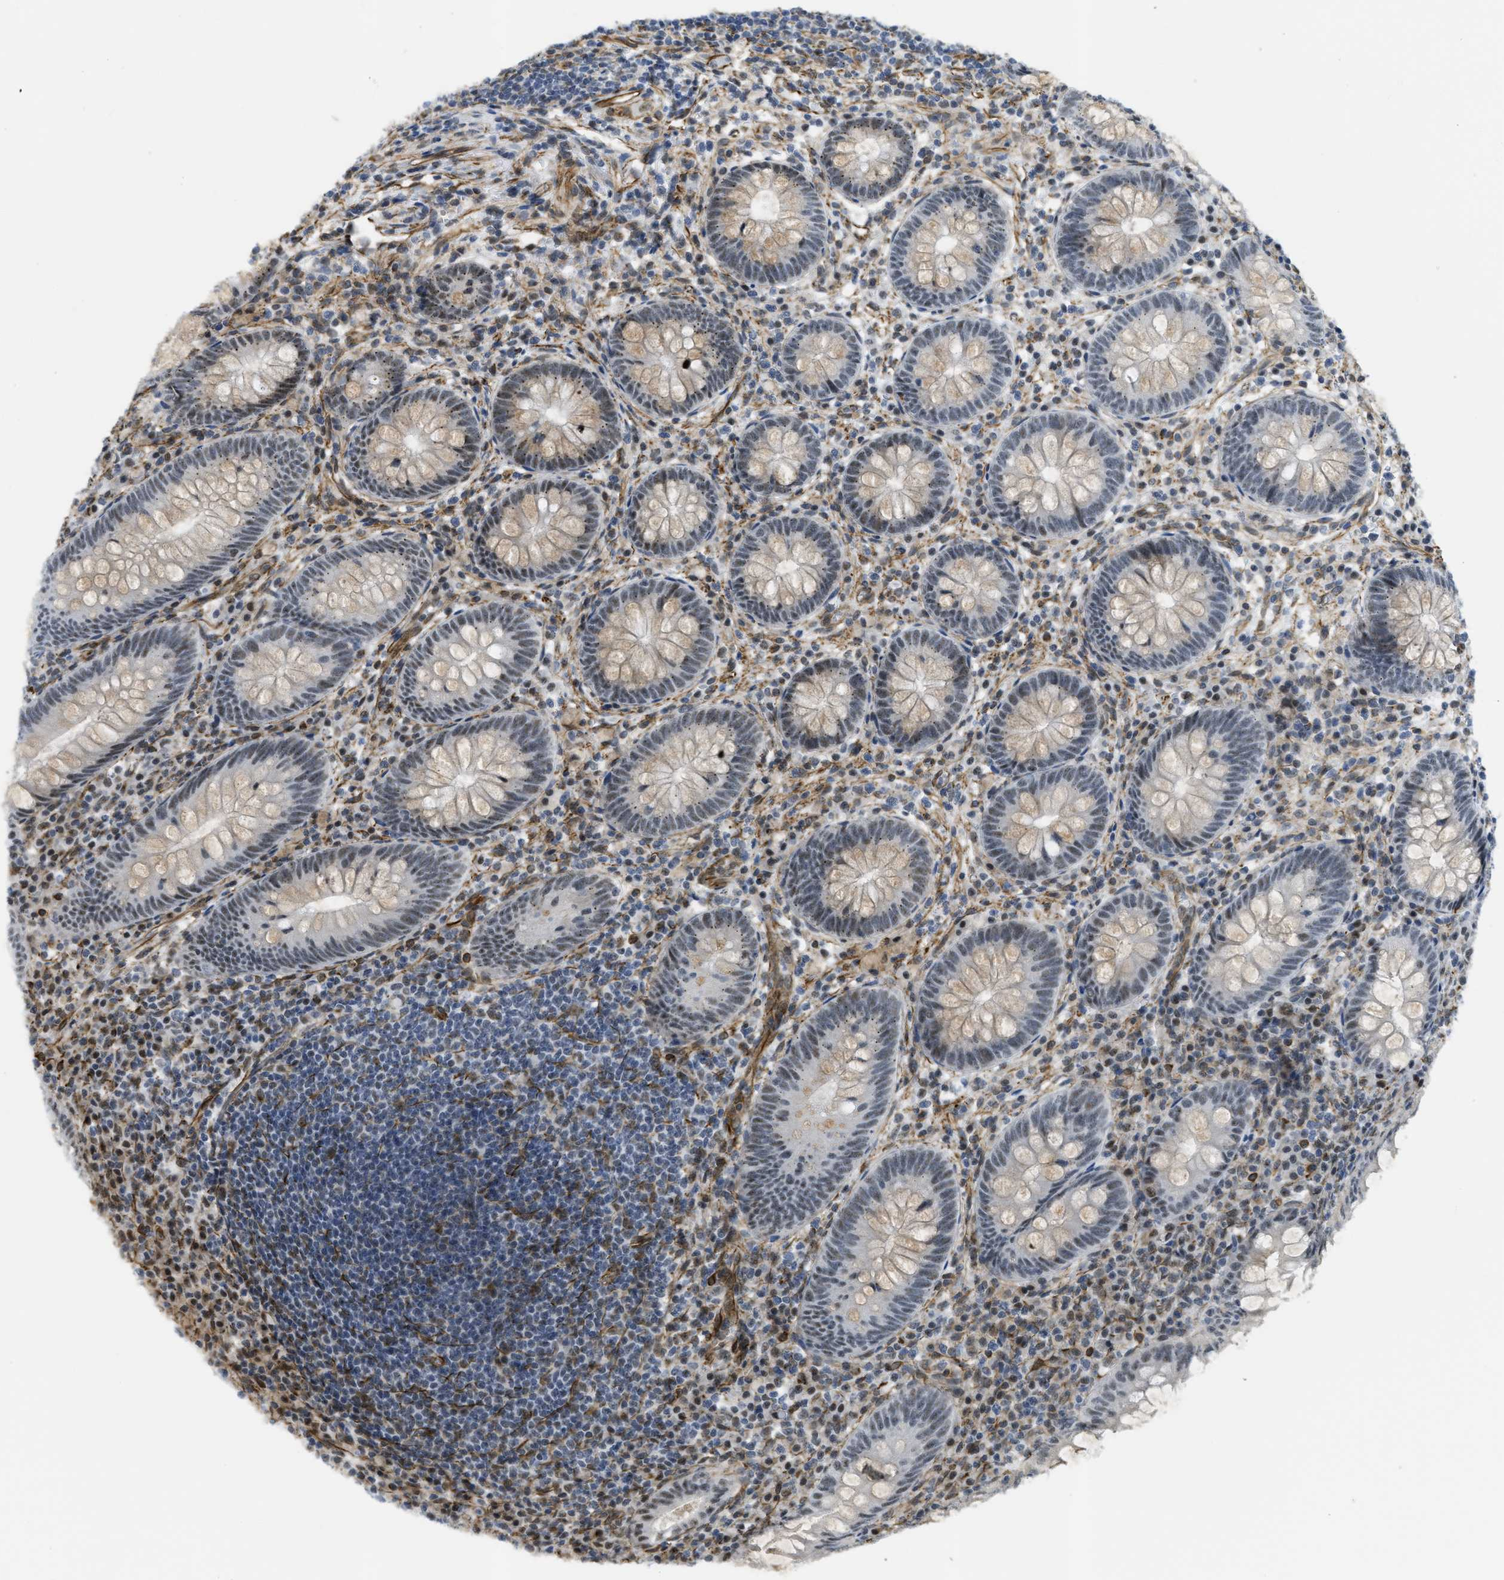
{"staining": {"intensity": "moderate", "quantity": ">75%", "location": "cytoplasmic/membranous,nuclear"}, "tissue": "appendix", "cell_type": "Glandular cells", "image_type": "normal", "snomed": [{"axis": "morphology", "description": "Normal tissue, NOS"}, {"axis": "topography", "description": "Appendix"}], "caption": "Appendix was stained to show a protein in brown. There is medium levels of moderate cytoplasmic/membranous,nuclear staining in about >75% of glandular cells. The protein is stained brown, and the nuclei are stained in blue (DAB (3,3'-diaminobenzidine) IHC with brightfield microscopy, high magnification).", "gene": "LRRC8B", "patient": {"sex": "male", "age": 56}}